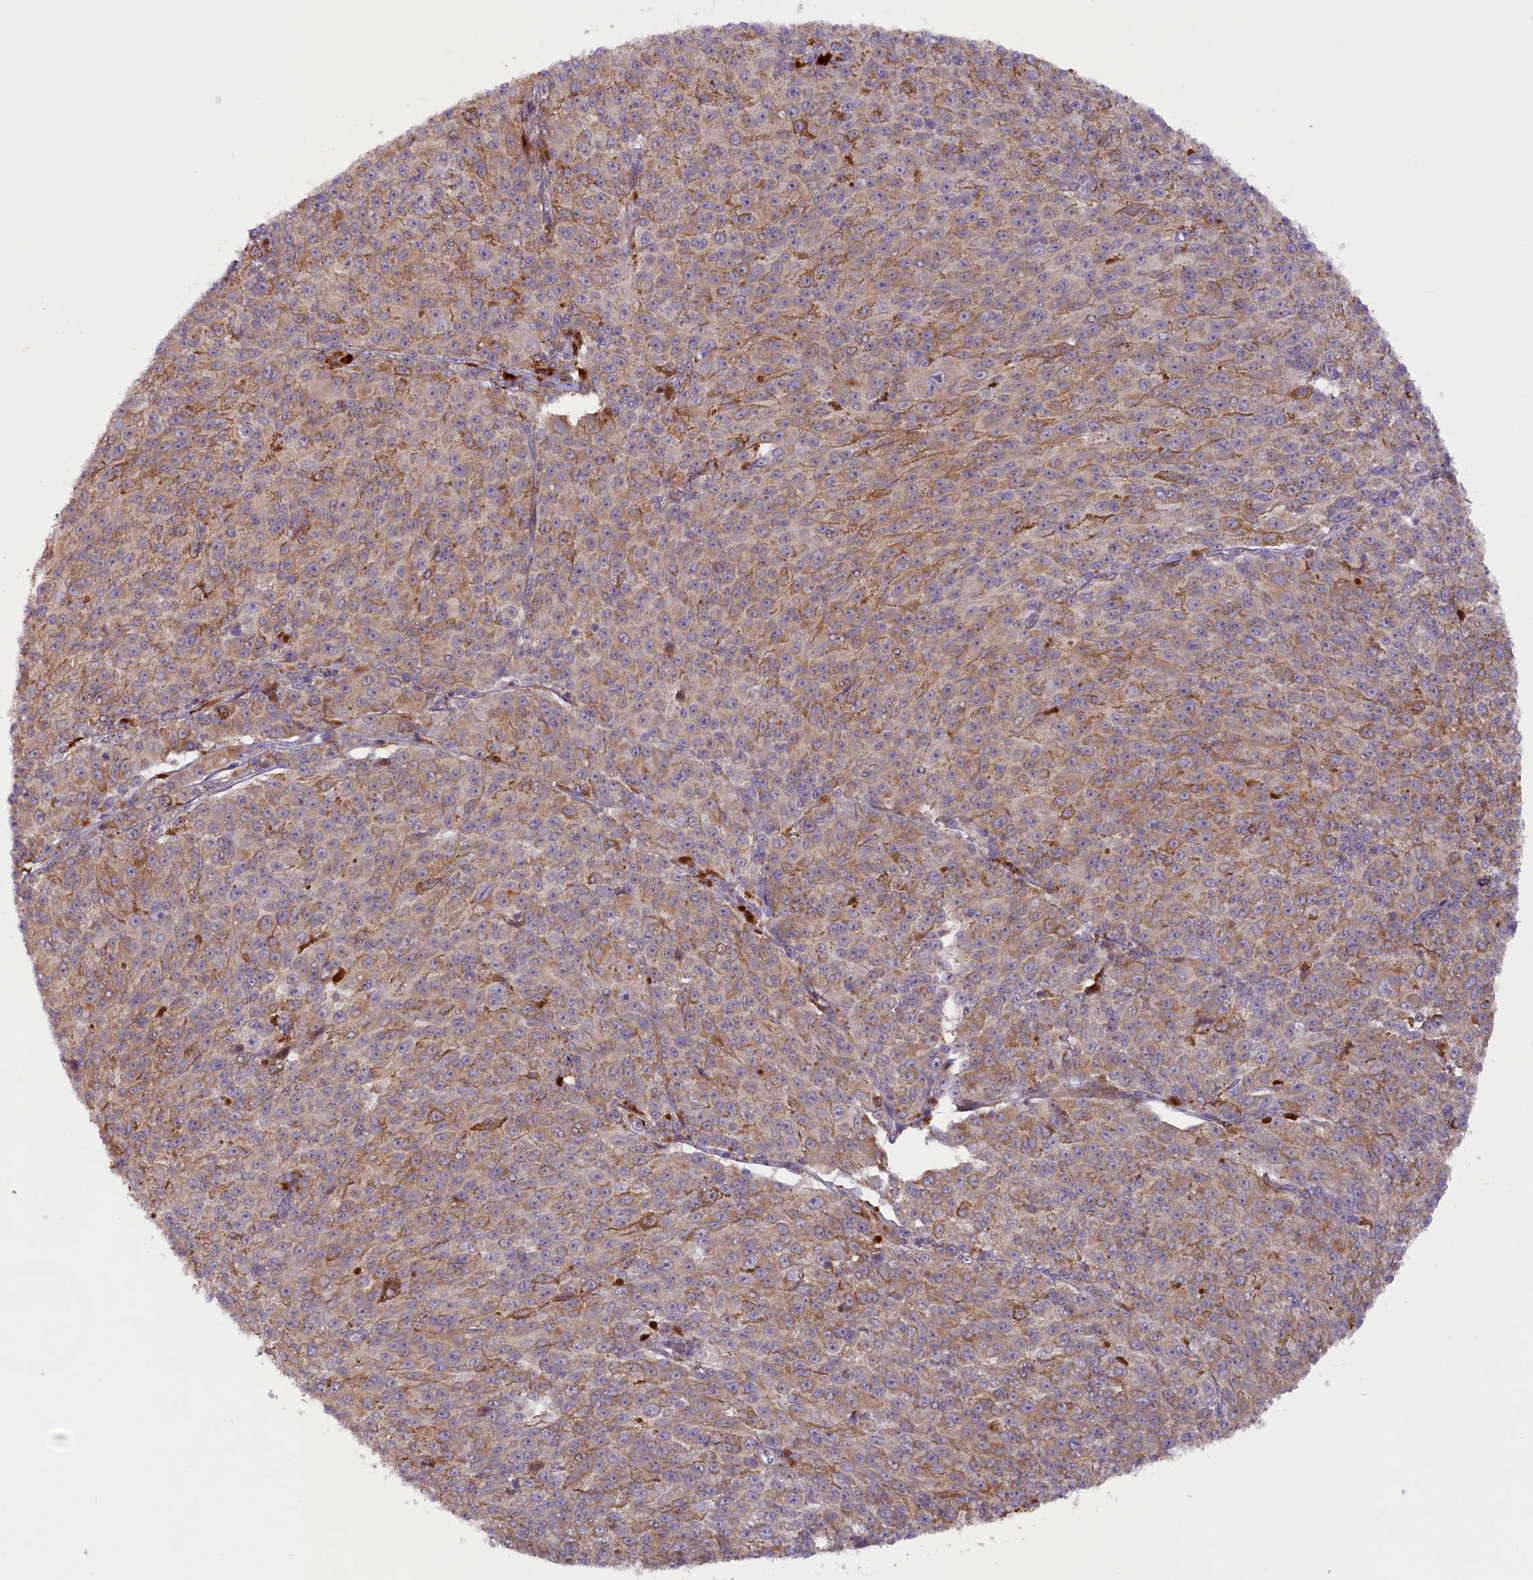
{"staining": {"intensity": "moderate", "quantity": ">75%", "location": "cytoplasmic/membranous"}, "tissue": "melanoma", "cell_type": "Tumor cells", "image_type": "cancer", "snomed": [{"axis": "morphology", "description": "Malignant melanoma, NOS"}, {"axis": "topography", "description": "Skin"}], "caption": "This is a micrograph of immunohistochemistry staining of melanoma, which shows moderate positivity in the cytoplasmic/membranous of tumor cells.", "gene": "SSC5D", "patient": {"sex": "female", "age": 52}}